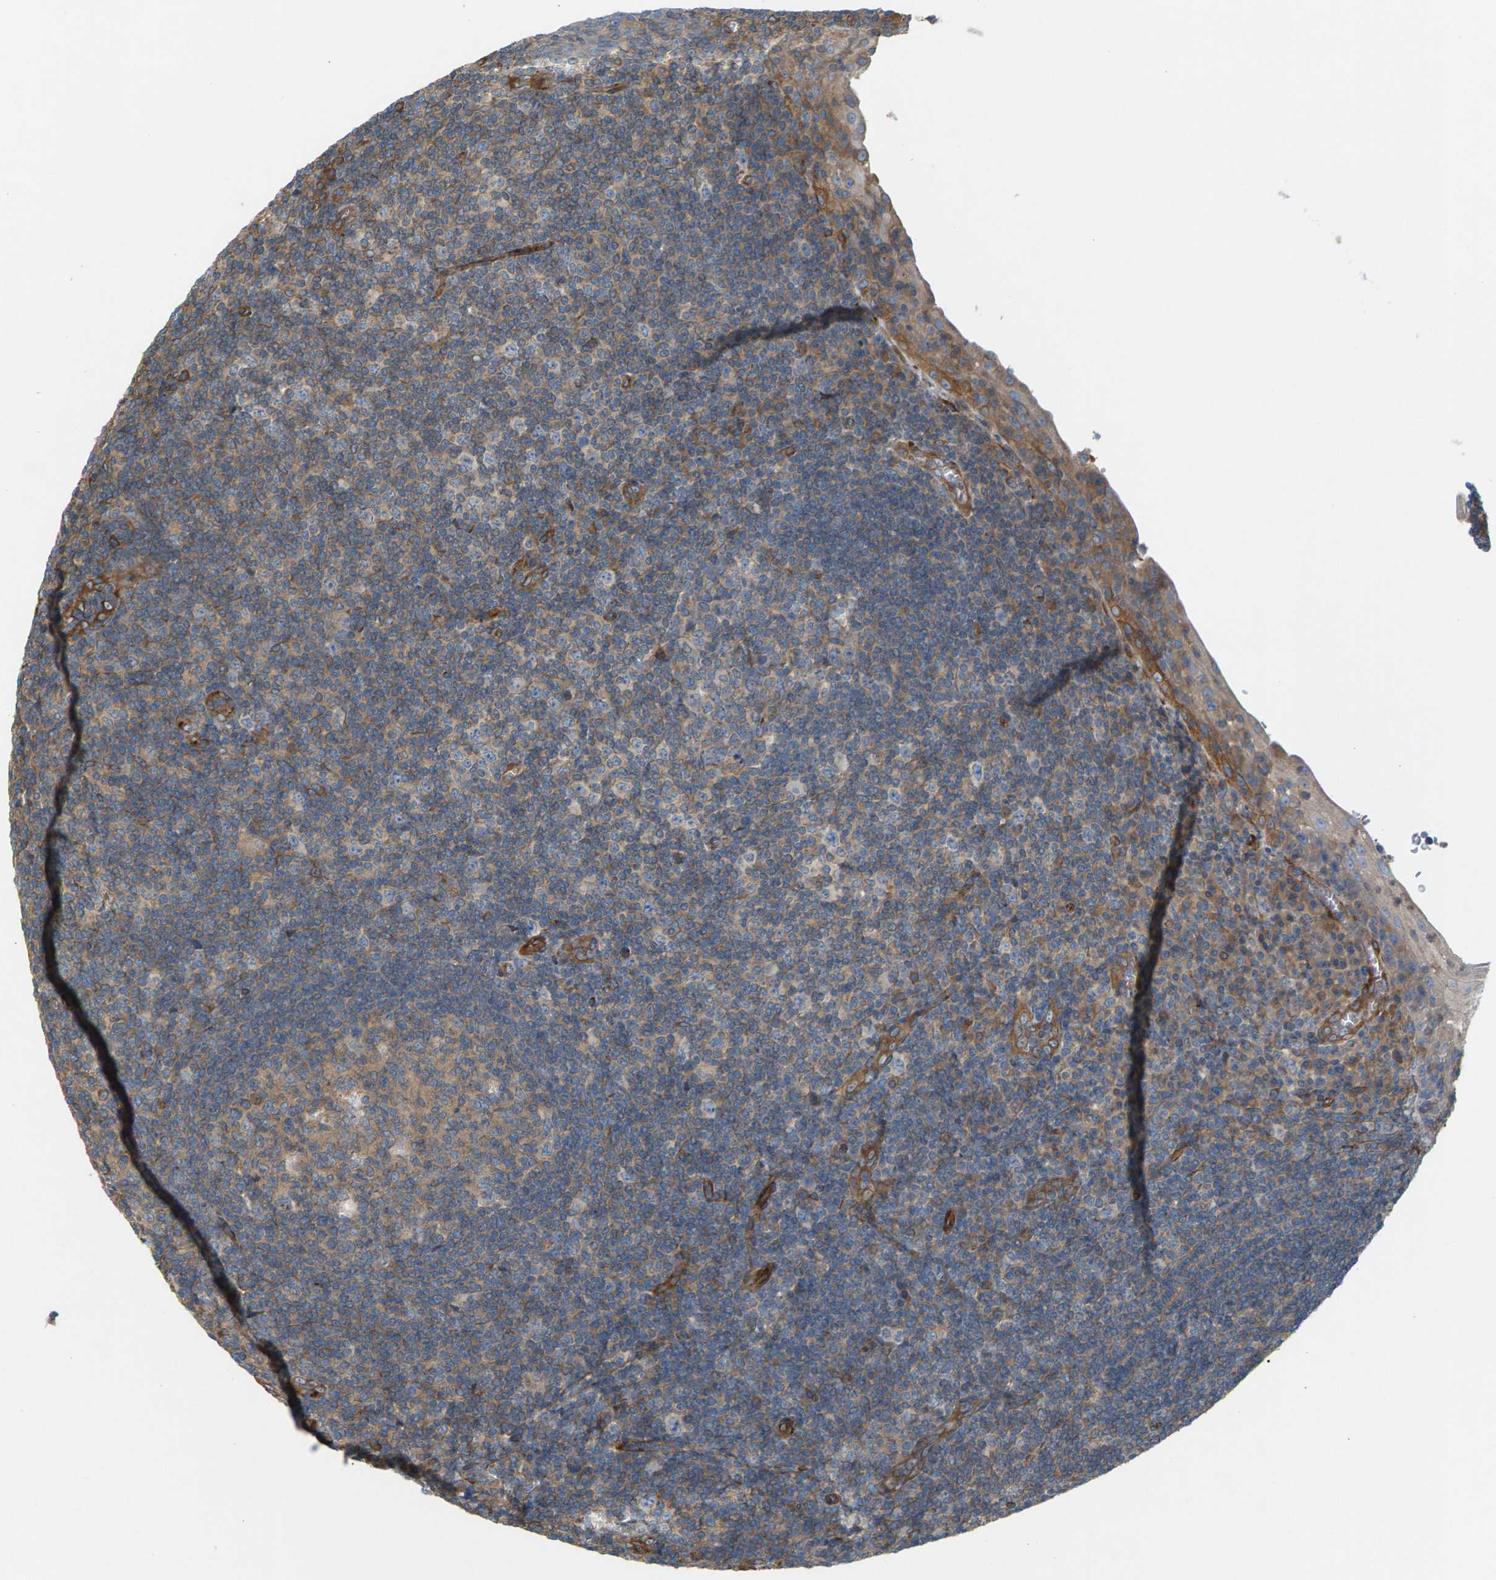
{"staining": {"intensity": "weak", "quantity": ">75%", "location": "cytoplasmic/membranous"}, "tissue": "tonsil", "cell_type": "Germinal center cells", "image_type": "normal", "snomed": [{"axis": "morphology", "description": "Normal tissue, NOS"}, {"axis": "topography", "description": "Tonsil"}], "caption": "Germinal center cells show low levels of weak cytoplasmic/membranous staining in about >75% of cells in unremarkable human tonsil.", "gene": "PDCL", "patient": {"sex": "male", "age": 37}}